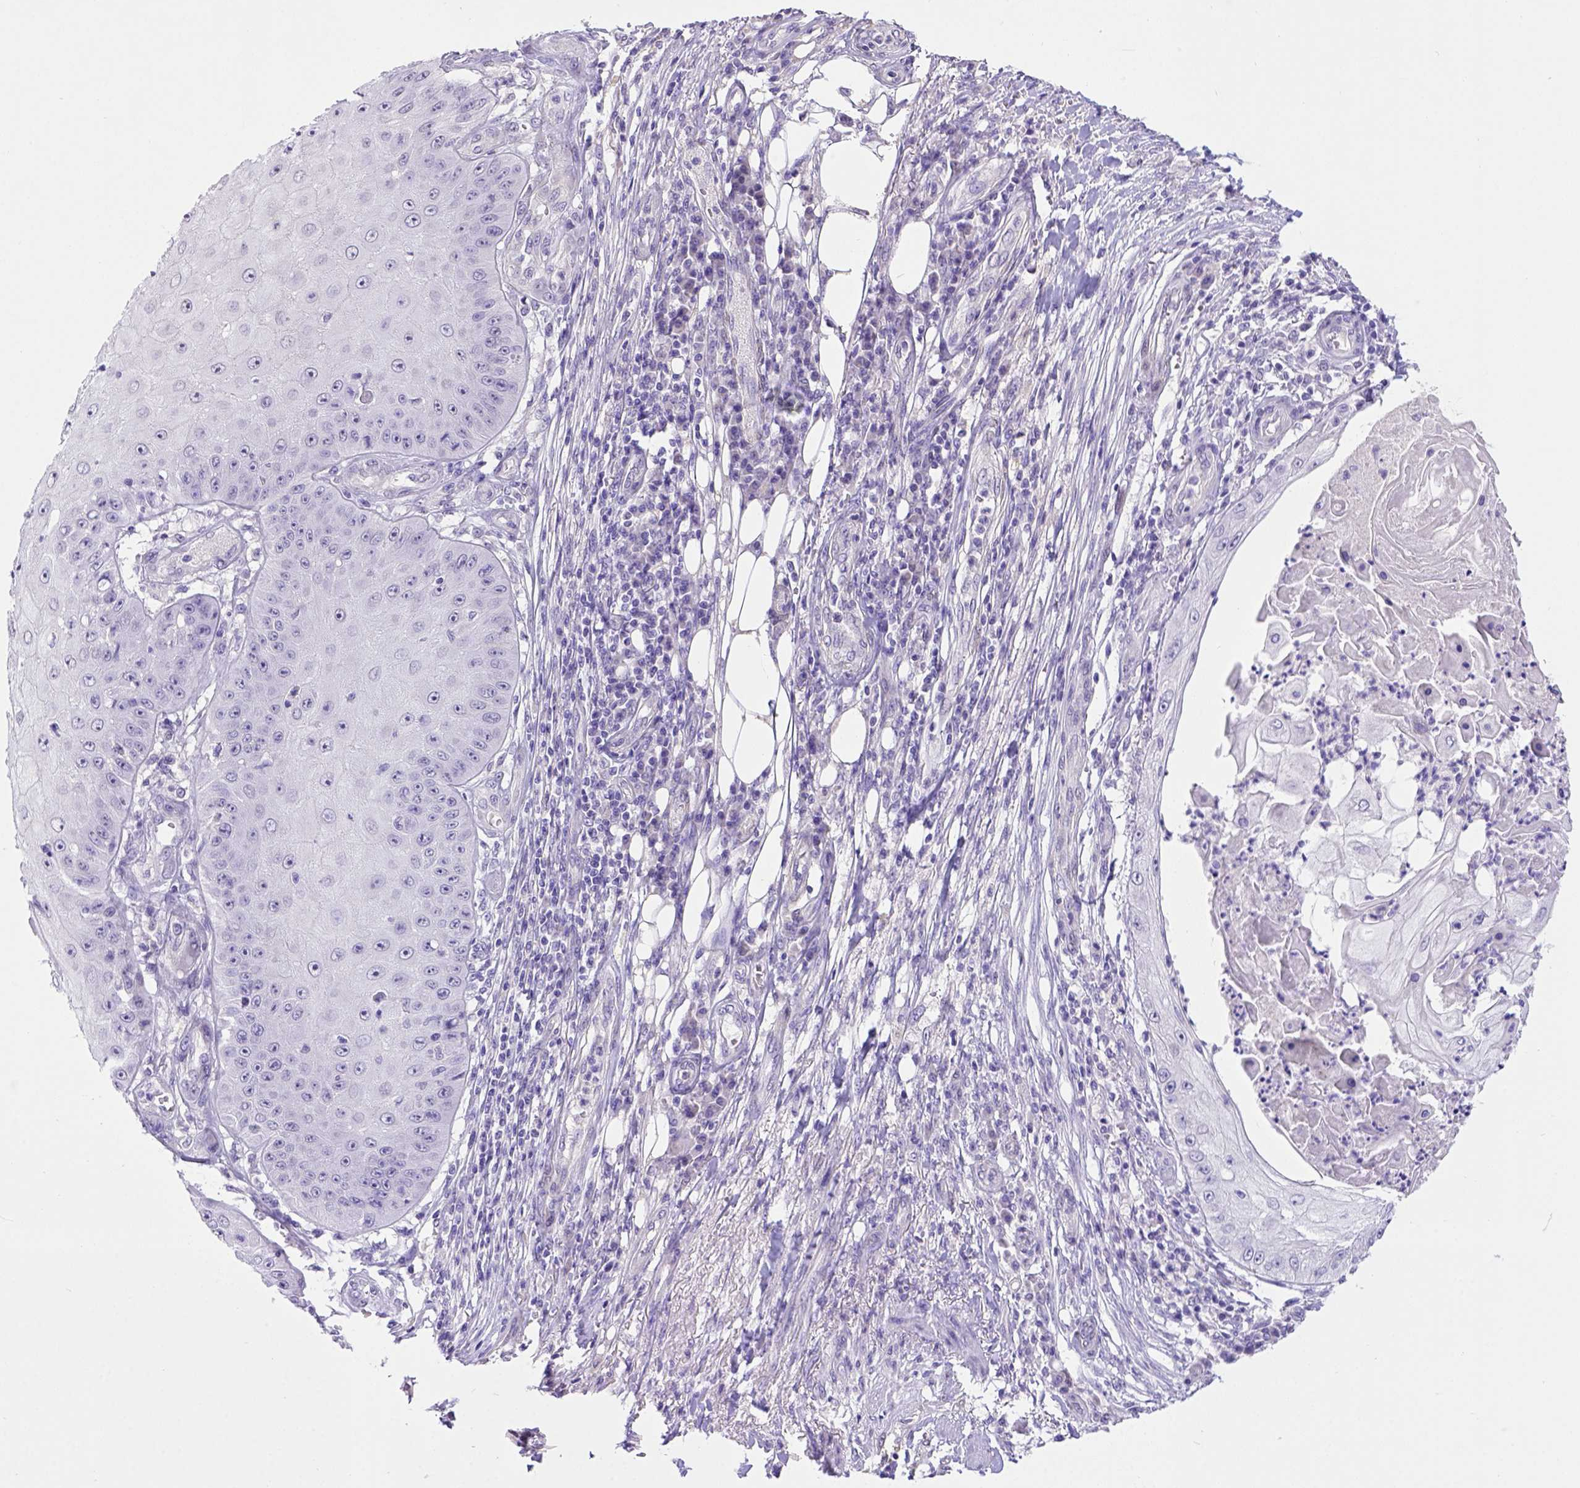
{"staining": {"intensity": "negative", "quantity": "none", "location": "none"}, "tissue": "skin cancer", "cell_type": "Tumor cells", "image_type": "cancer", "snomed": [{"axis": "morphology", "description": "Squamous cell carcinoma, NOS"}, {"axis": "topography", "description": "Skin"}], "caption": "This is an immunohistochemistry (IHC) micrograph of skin squamous cell carcinoma. There is no expression in tumor cells.", "gene": "BTN1A1", "patient": {"sex": "male", "age": 70}}